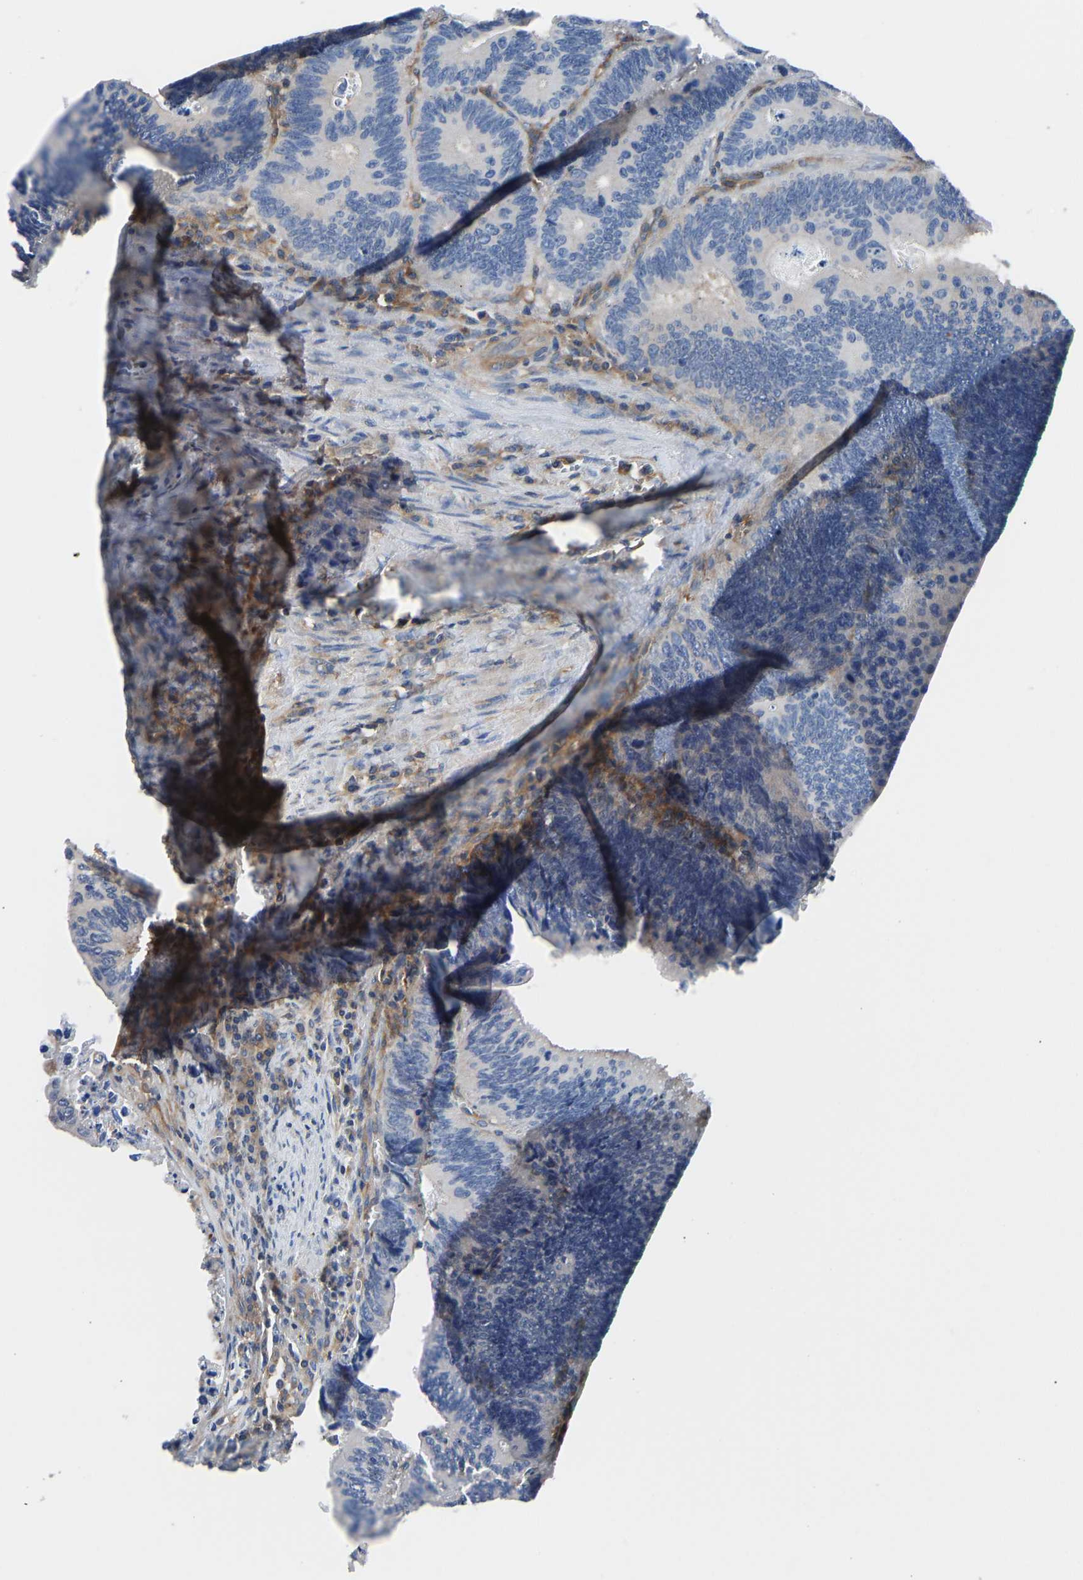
{"staining": {"intensity": "negative", "quantity": "none", "location": "none"}, "tissue": "colorectal cancer", "cell_type": "Tumor cells", "image_type": "cancer", "snomed": [{"axis": "morphology", "description": "Inflammation, NOS"}, {"axis": "morphology", "description": "Adenocarcinoma, NOS"}, {"axis": "topography", "description": "Colon"}], "caption": "A micrograph of human colorectal cancer (adenocarcinoma) is negative for staining in tumor cells.", "gene": "PRKAR1A", "patient": {"sex": "male", "age": 72}}